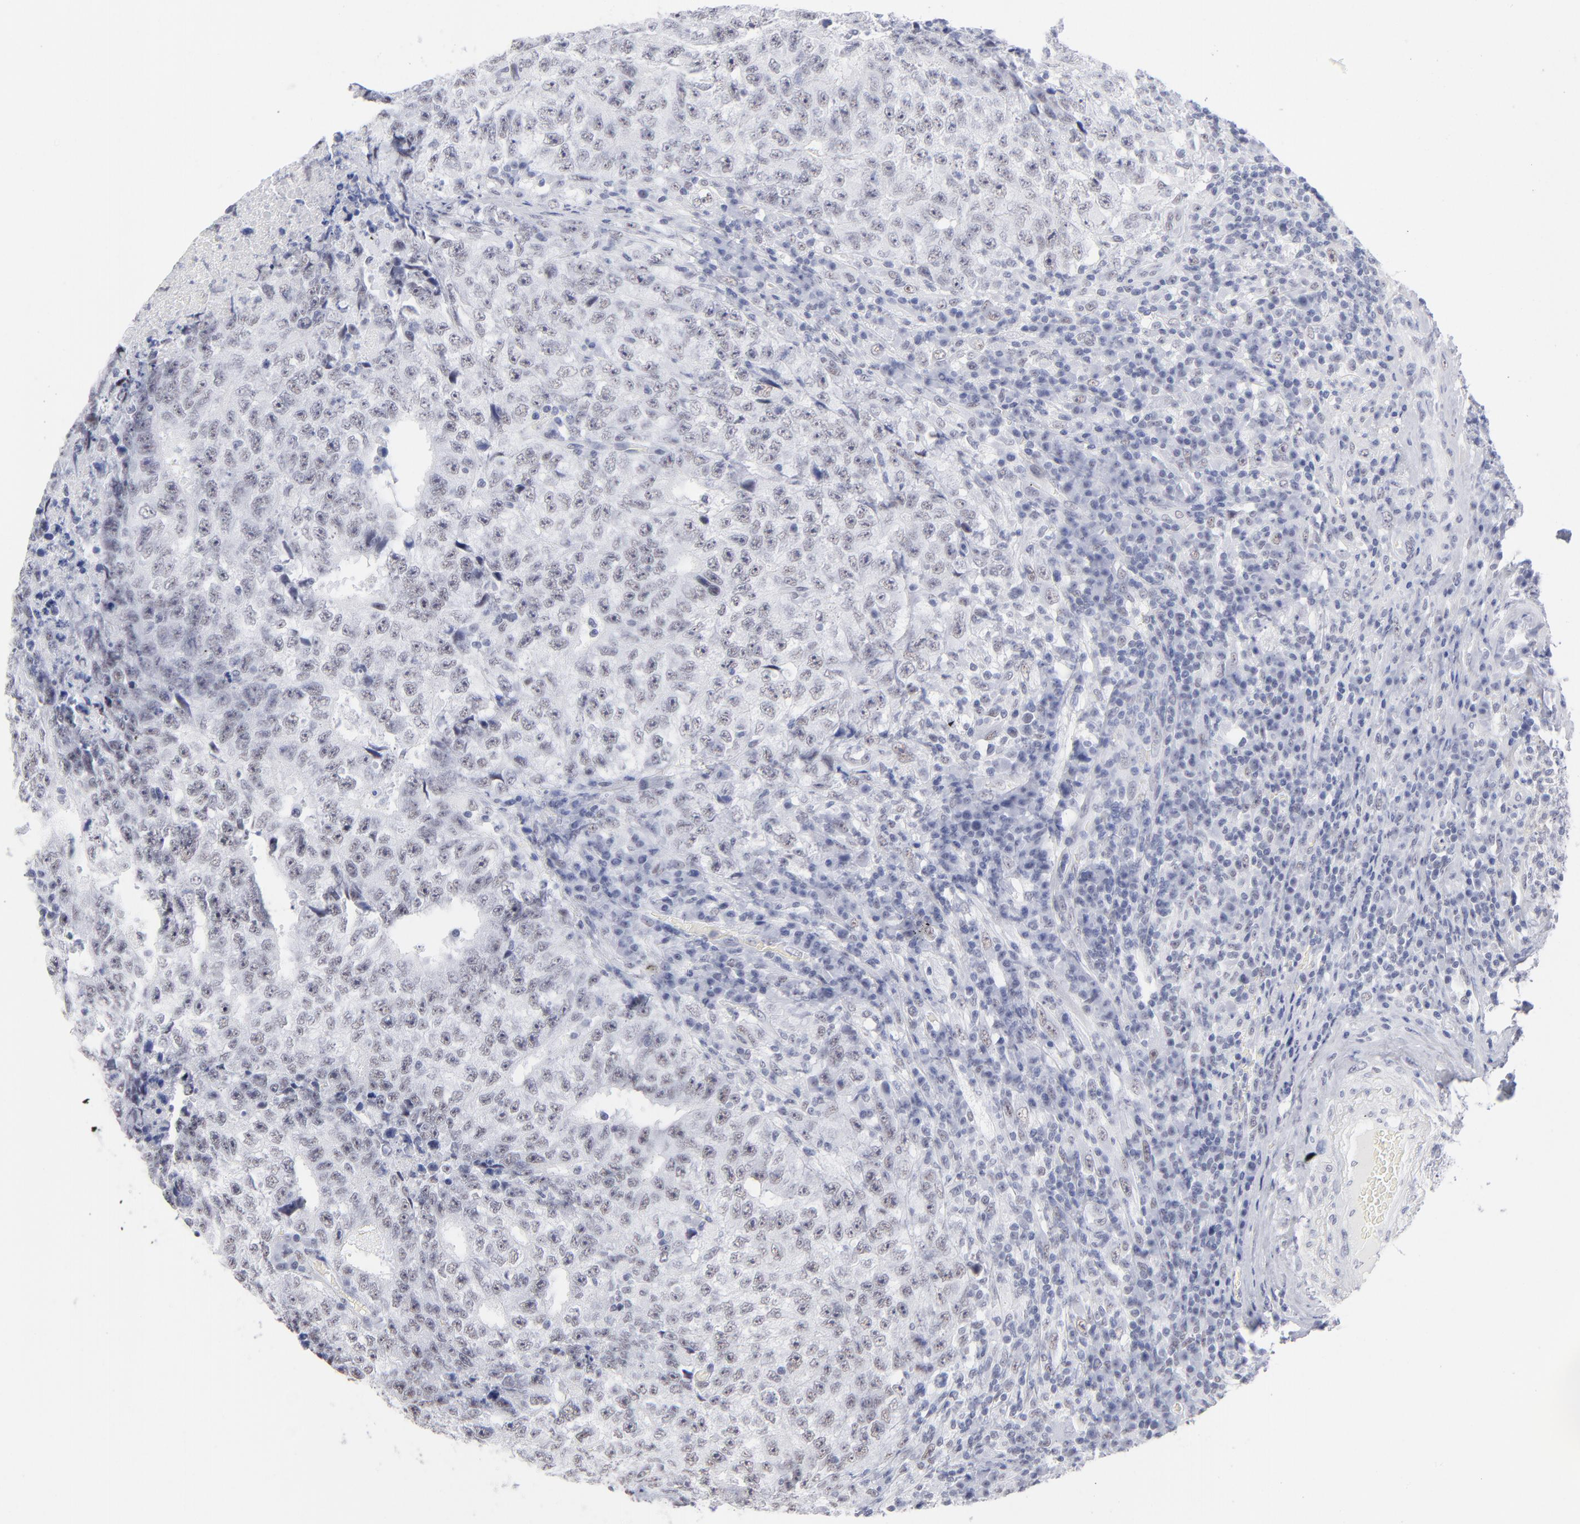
{"staining": {"intensity": "weak", "quantity": "25%-75%", "location": "nuclear"}, "tissue": "testis cancer", "cell_type": "Tumor cells", "image_type": "cancer", "snomed": [{"axis": "morphology", "description": "Necrosis, NOS"}, {"axis": "morphology", "description": "Carcinoma, Embryonal, NOS"}, {"axis": "topography", "description": "Testis"}], "caption": "Tumor cells demonstrate weak nuclear expression in about 25%-75% of cells in testis cancer (embryonal carcinoma).", "gene": "SNRPB", "patient": {"sex": "male", "age": 19}}